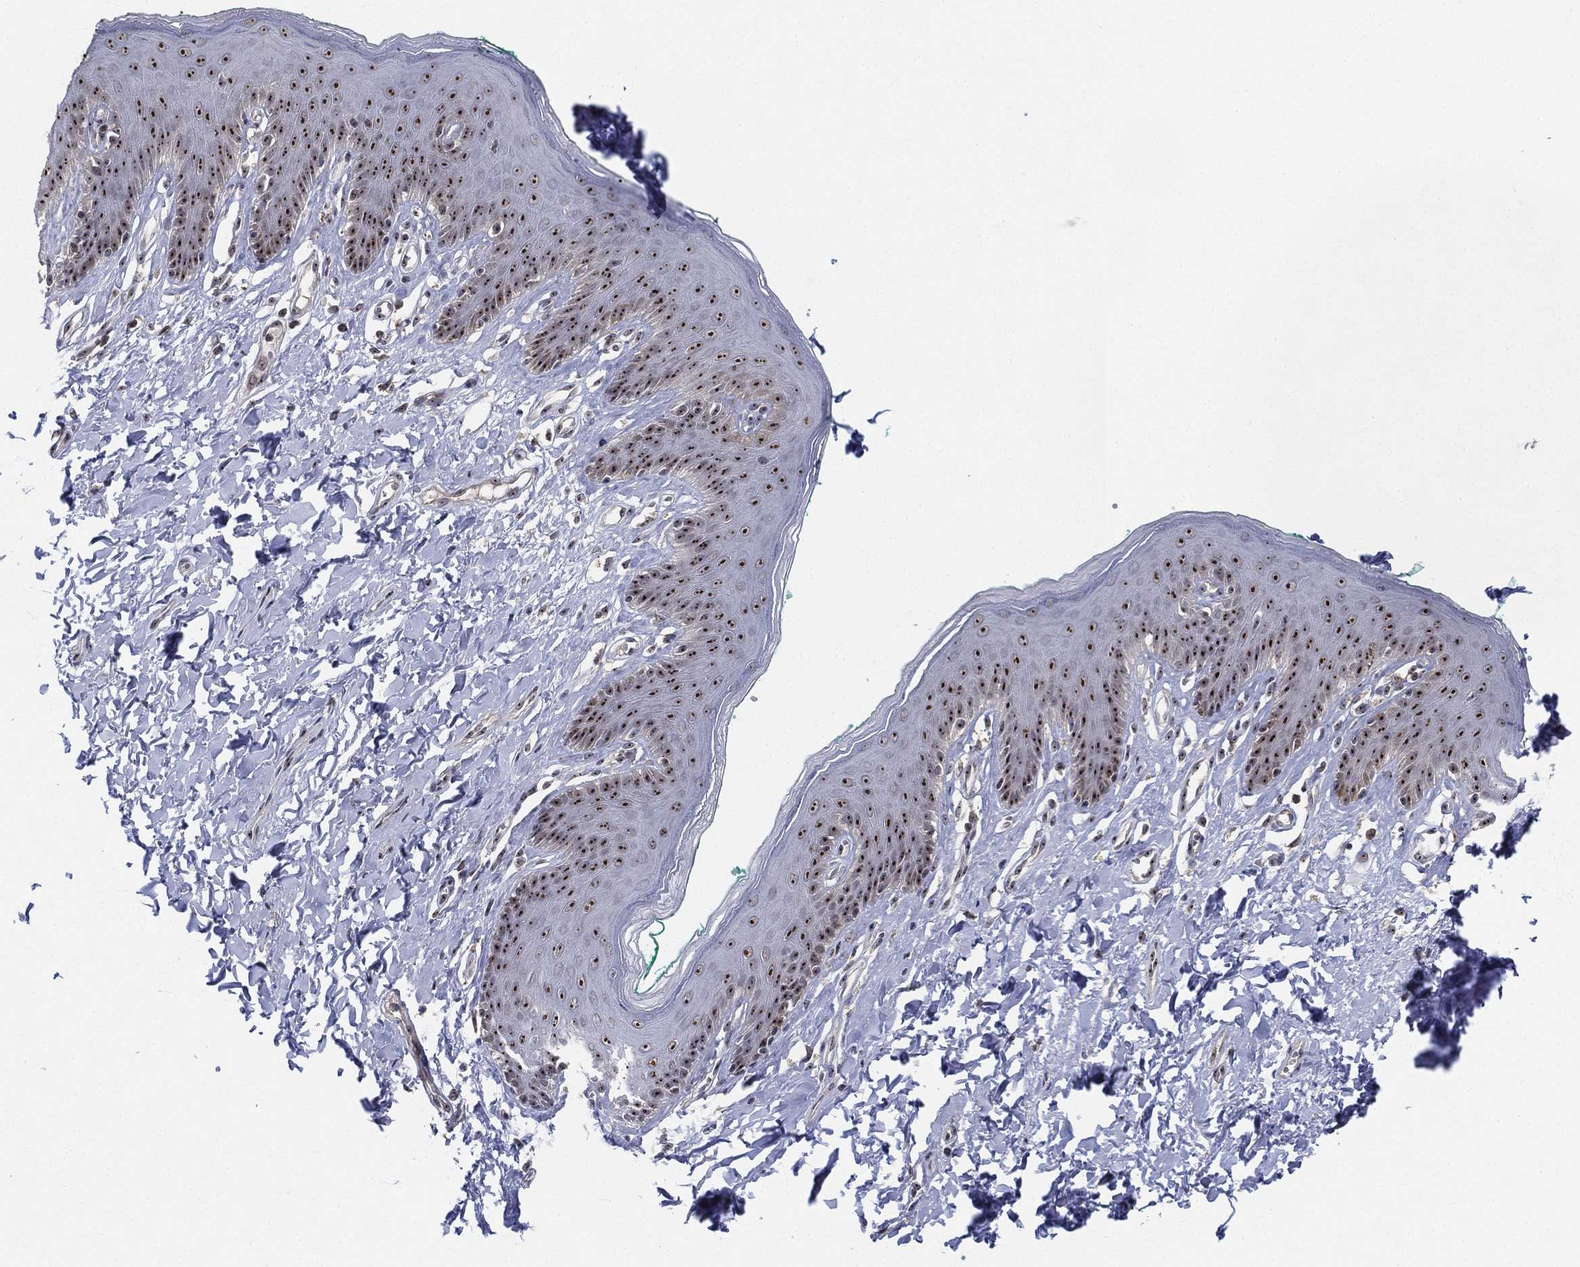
{"staining": {"intensity": "strong", "quantity": ">75%", "location": "nuclear"}, "tissue": "skin", "cell_type": "Epidermal cells", "image_type": "normal", "snomed": [{"axis": "morphology", "description": "Normal tissue, NOS"}, {"axis": "topography", "description": "Vulva"}], "caption": "Strong nuclear protein positivity is appreciated in approximately >75% of epidermal cells in skin.", "gene": "PPP1R16B", "patient": {"sex": "female", "age": 66}}